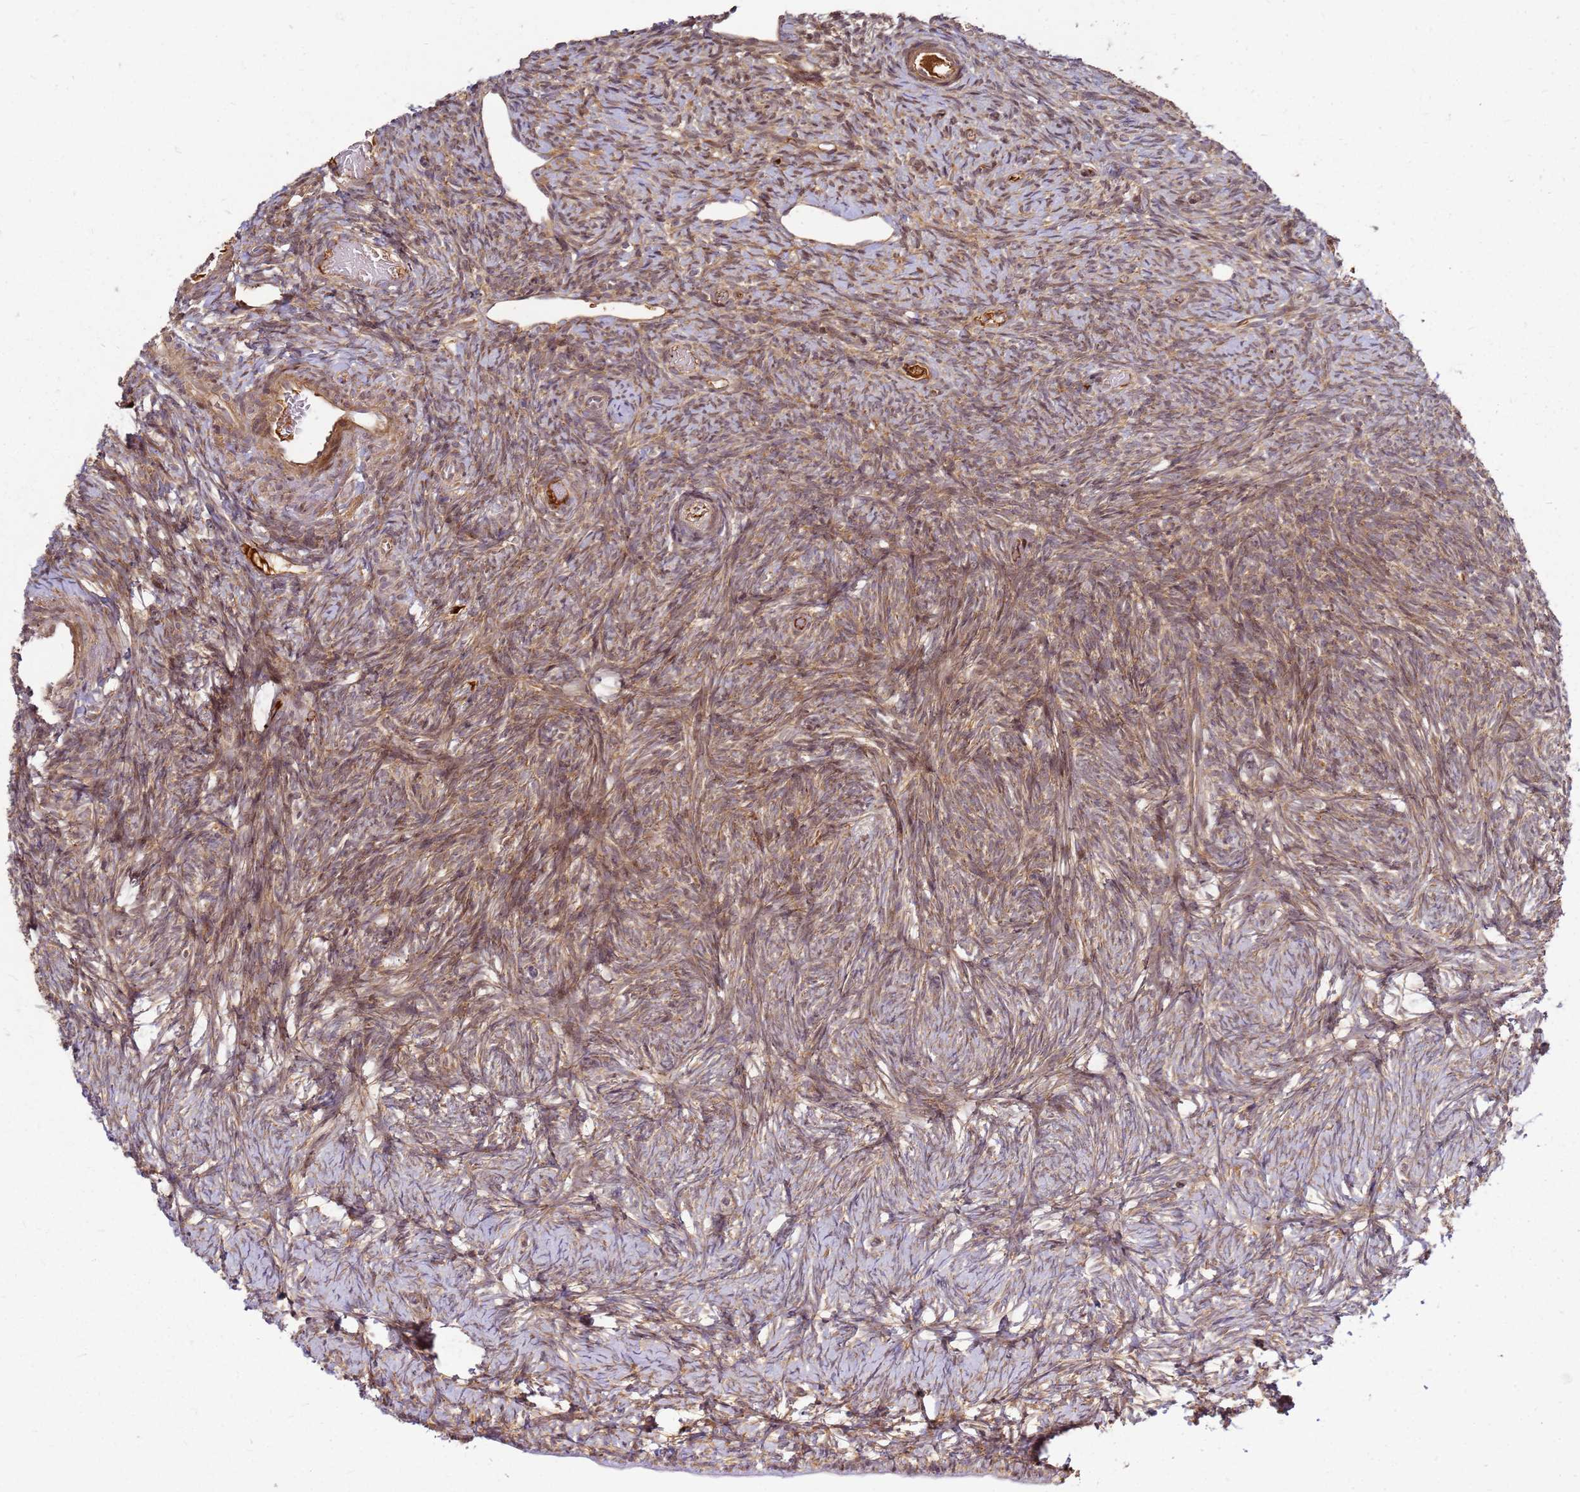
{"staining": {"intensity": "moderate", "quantity": ">75%", "location": "cytoplasmic/membranous"}, "tissue": "ovary", "cell_type": "Ovarian stroma cells", "image_type": "normal", "snomed": [{"axis": "morphology", "description": "Normal tissue, NOS"}, {"axis": "topography", "description": "Ovary"}], "caption": "This is an image of immunohistochemistry staining of benign ovary, which shows moderate staining in the cytoplasmic/membranous of ovarian stroma cells.", "gene": "CCDC159", "patient": {"sex": "female", "age": 39}}